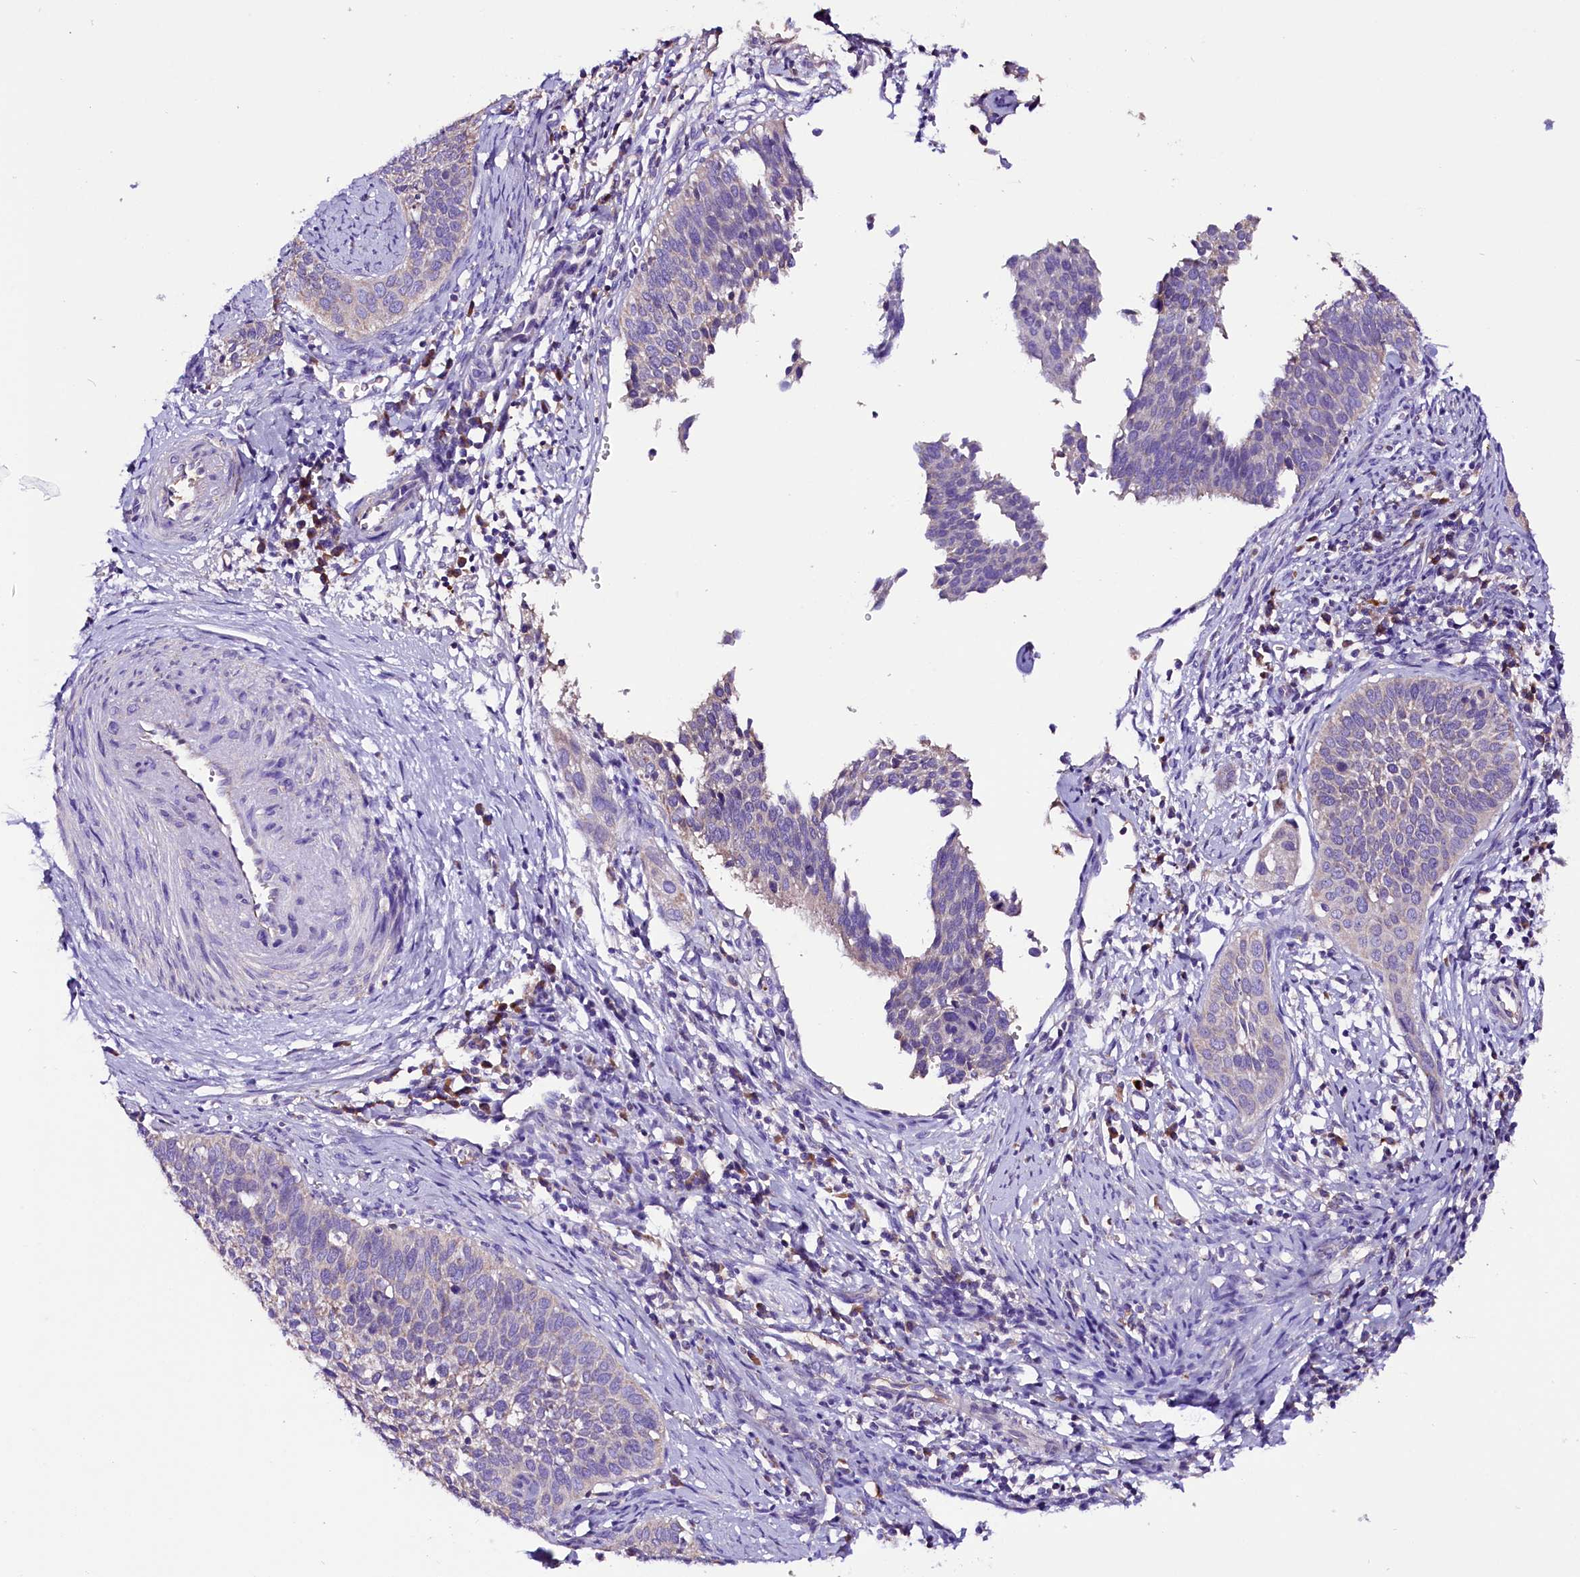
{"staining": {"intensity": "negative", "quantity": "none", "location": "none"}, "tissue": "cervical cancer", "cell_type": "Tumor cells", "image_type": "cancer", "snomed": [{"axis": "morphology", "description": "Squamous cell carcinoma, NOS"}, {"axis": "topography", "description": "Cervix"}], "caption": "Immunohistochemistry of squamous cell carcinoma (cervical) exhibits no expression in tumor cells.", "gene": "SIX5", "patient": {"sex": "female", "age": 34}}